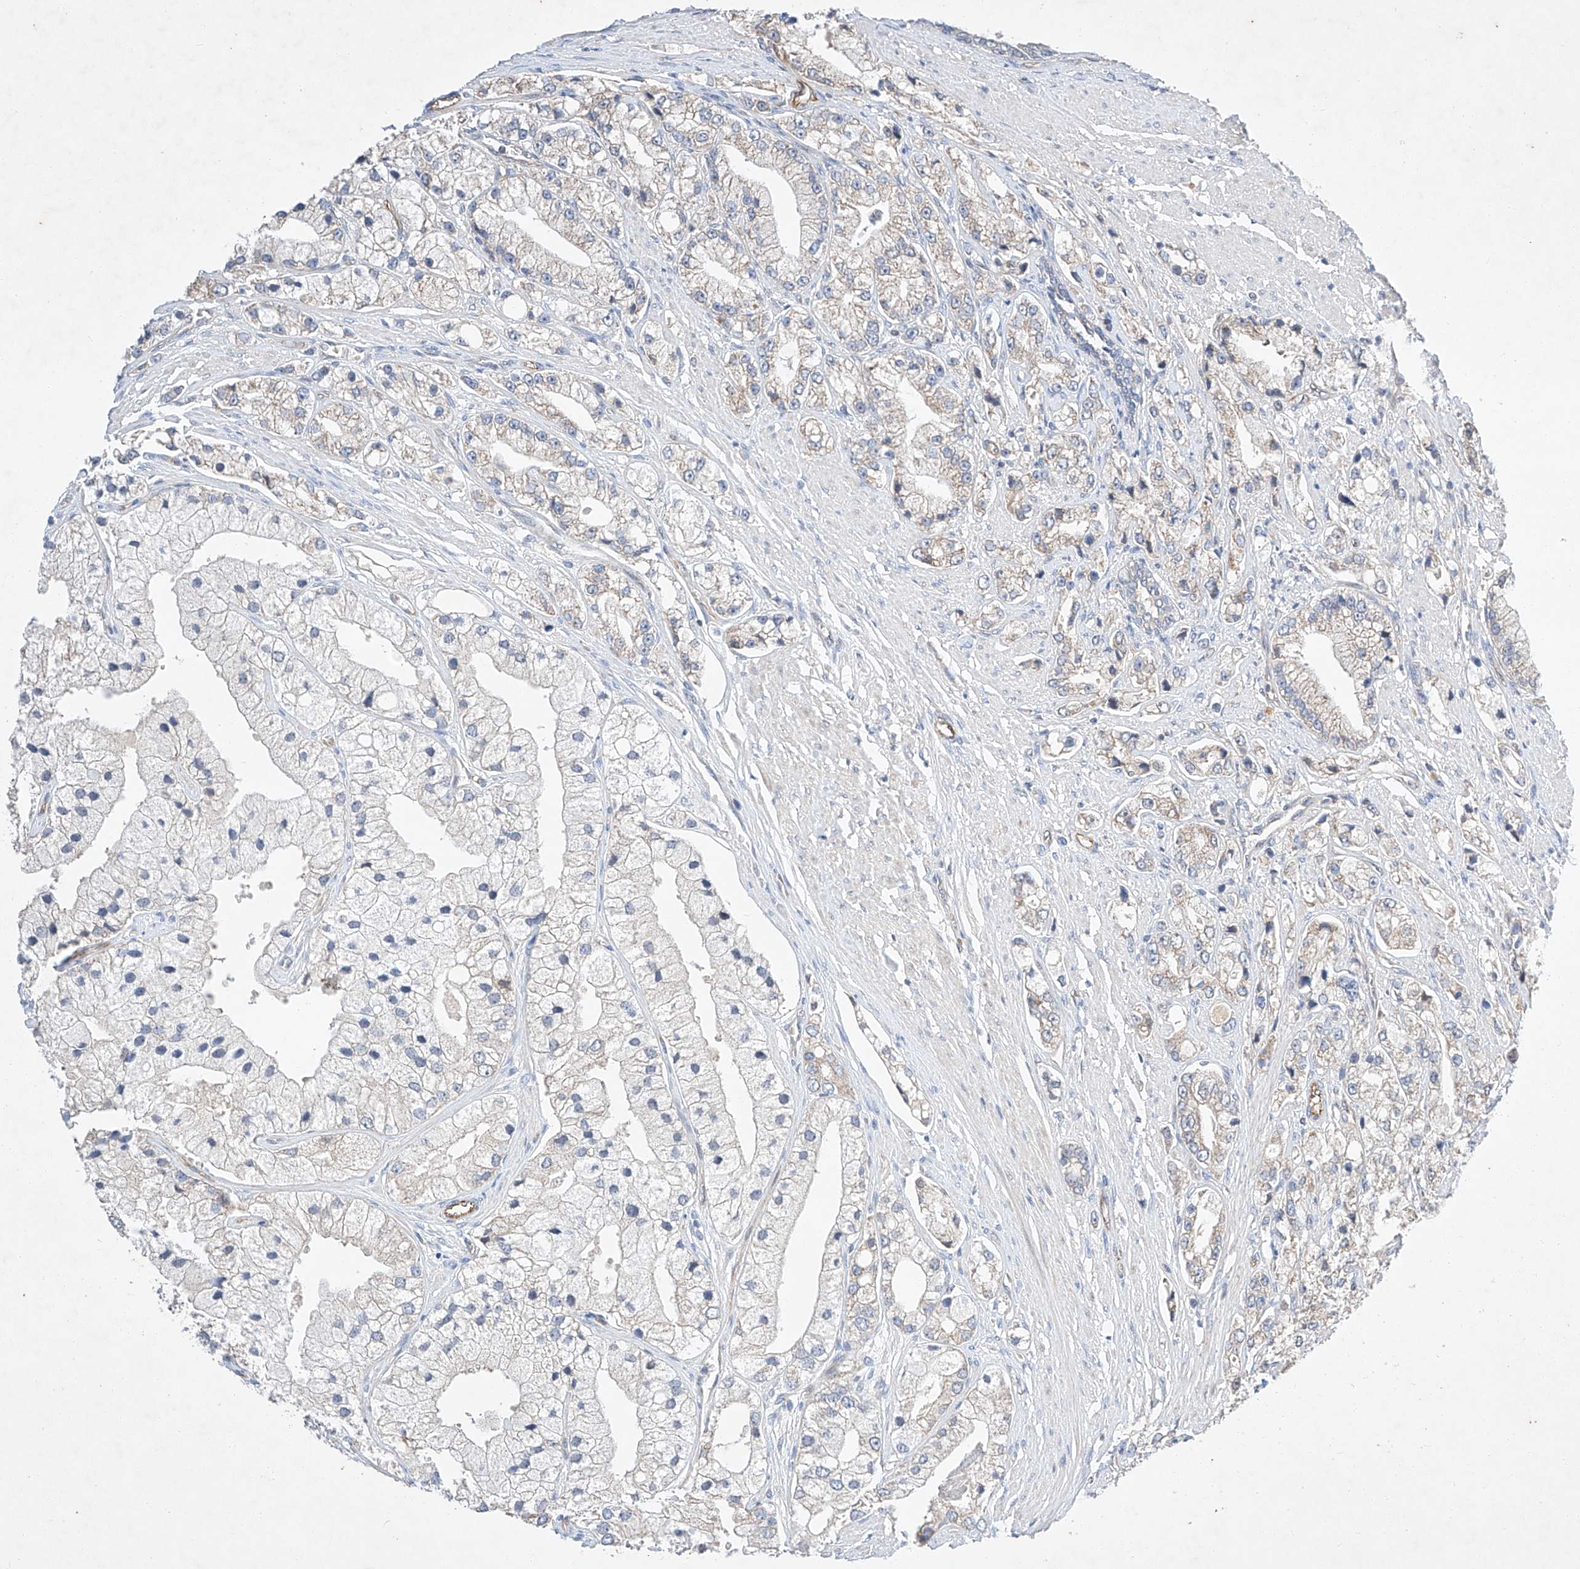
{"staining": {"intensity": "weak", "quantity": "<25%", "location": "cytoplasmic/membranous"}, "tissue": "prostate cancer", "cell_type": "Tumor cells", "image_type": "cancer", "snomed": [{"axis": "morphology", "description": "Adenocarcinoma, High grade"}, {"axis": "topography", "description": "Prostate"}], "caption": "A histopathology image of prostate high-grade adenocarcinoma stained for a protein reveals no brown staining in tumor cells.", "gene": "C6orf118", "patient": {"sex": "male", "age": 50}}